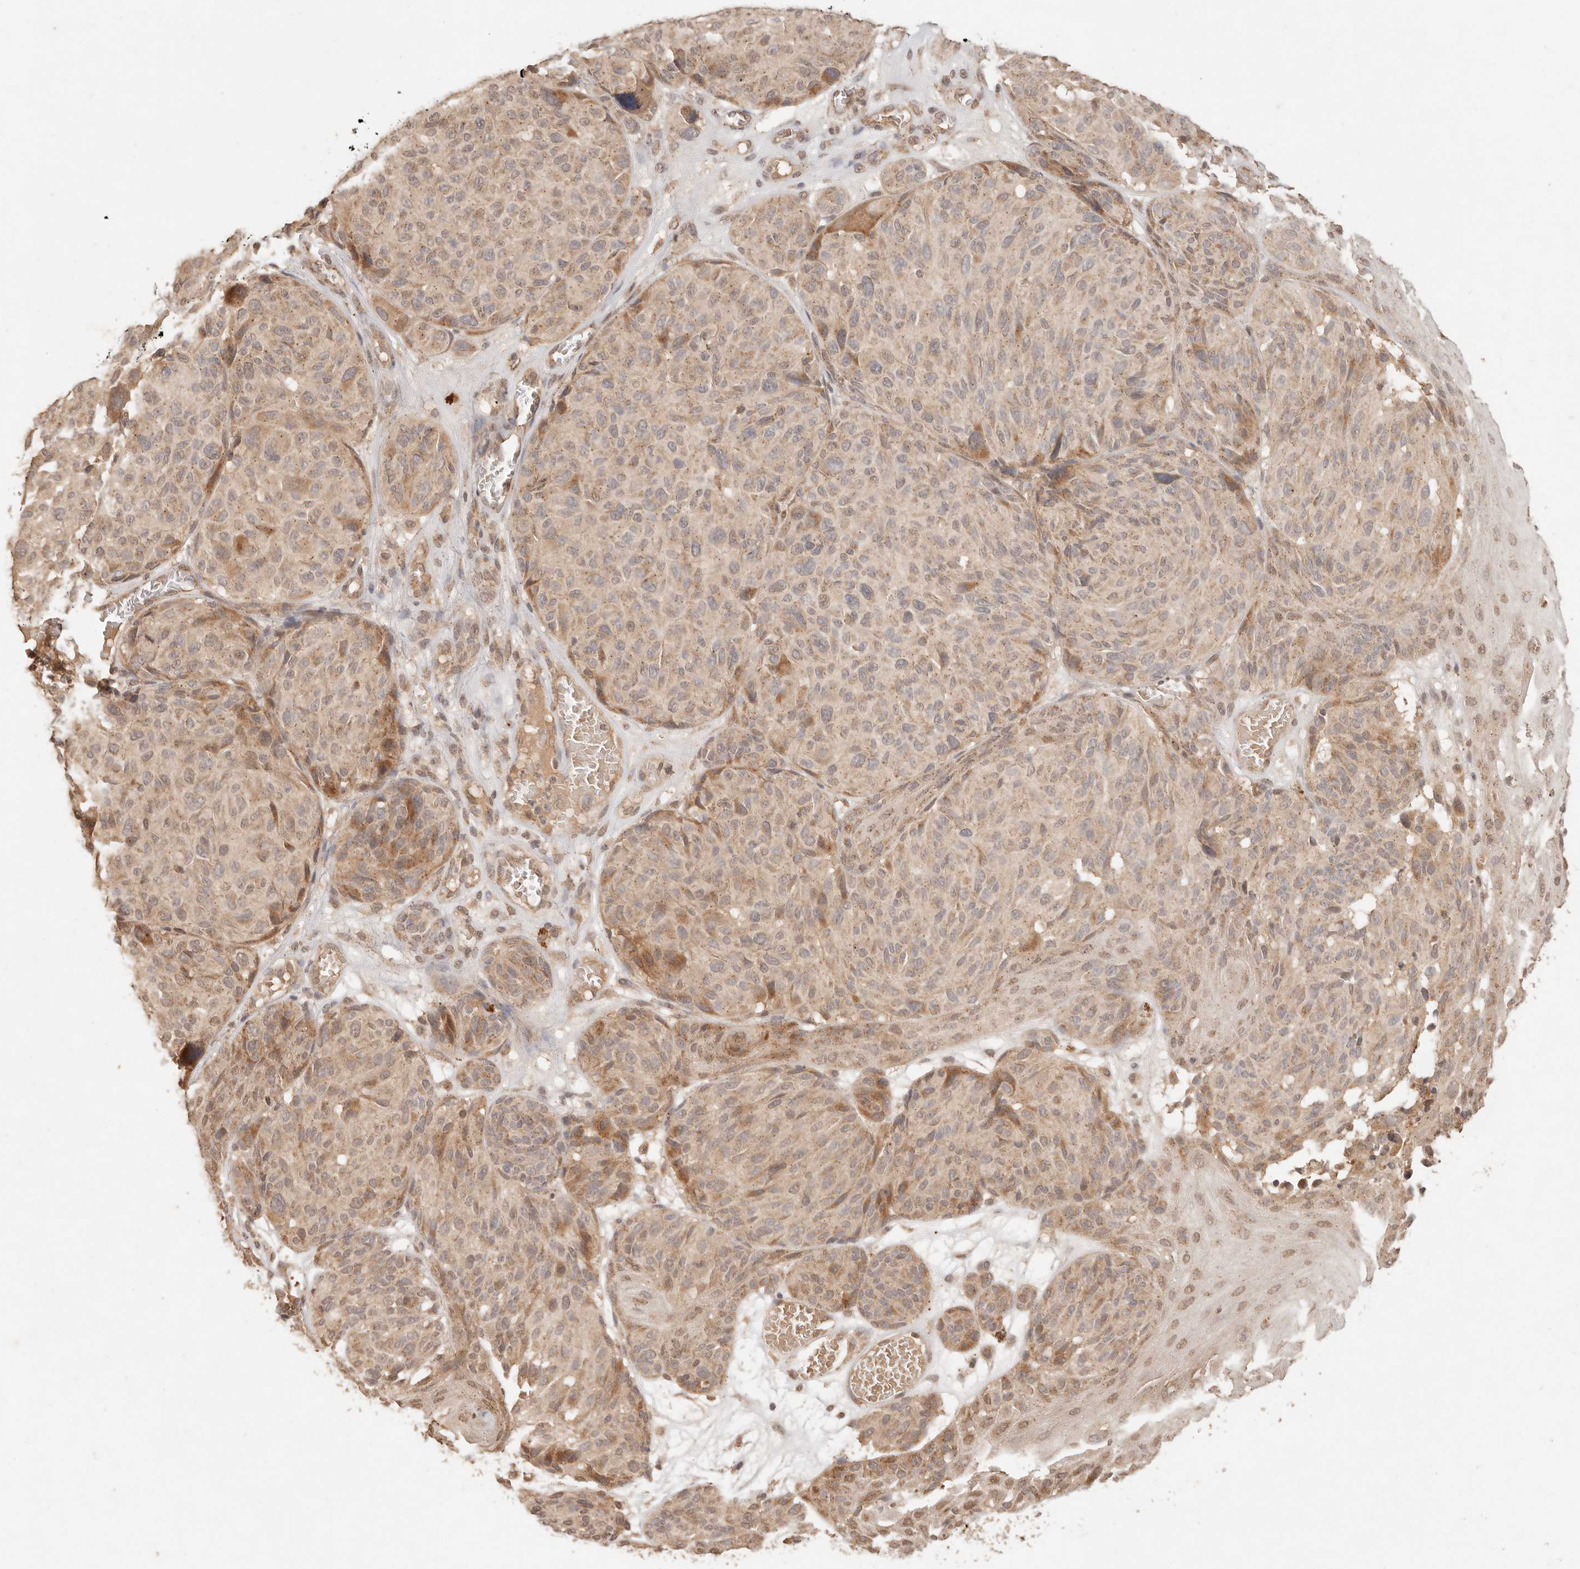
{"staining": {"intensity": "moderate", "quantity": "25%-75%", "location": "cytoplasmic/membranous"}, "tissue": "melanoma", "cell_type": "Tumor cells", "image_type": "cancer", "snomed": [{"axis": "morphology", "description": "Malignant melanoma, NOS"}, {"axis": "topography", "description": "Skin"}], "caption": "DAB (3,3'-diaminobenzidine) immunohistochemical staining of melanoma exhibits moderate cytoplasmic/membranous protein expression in approximately 25%-75% of tumor cells.", "gene": "LMO4", "patient": {"sex": "male", "age": 83}}